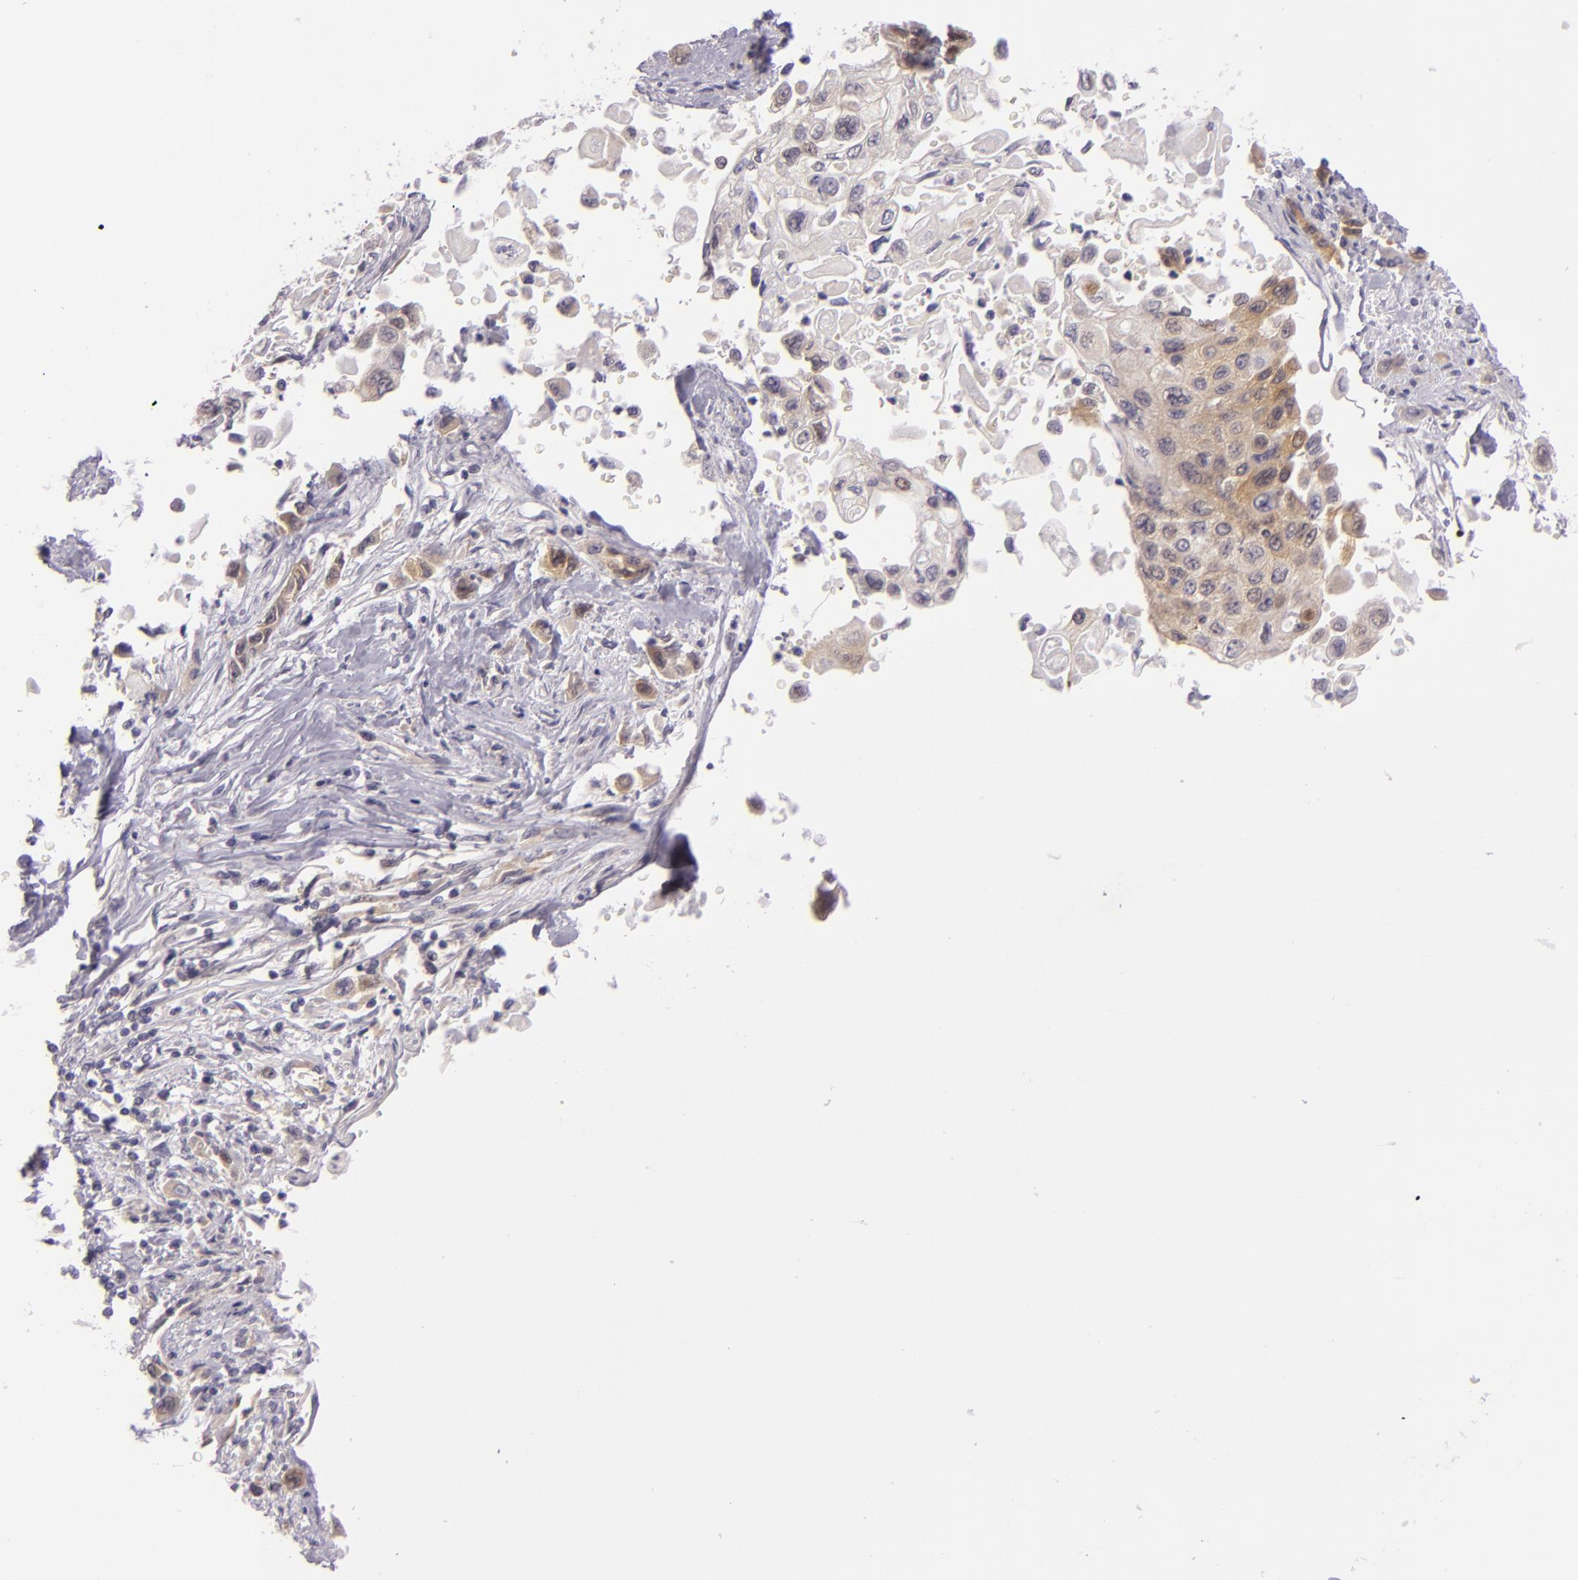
{"staining": {"intensity": "weak", "quantity": "<25%", "location": "cytoplasmic/membranous,nuclear"}, "tissue": "pancreatic cancer", "cell_type": "Tumor cells", "image_type": "cancer", "snomed": [{"axis": "morphology", "description": "Adenocarcinoma, NOS"}, {"axis": "topography", "description": "Pancreas"}], "caption": "This is an immunohistochemistry (IHC) micrograph of pancreatic cancer. There is no staining in tumor cells.", "gene": "CSE1L", "patient": {"sex": "male", "age": 70}}